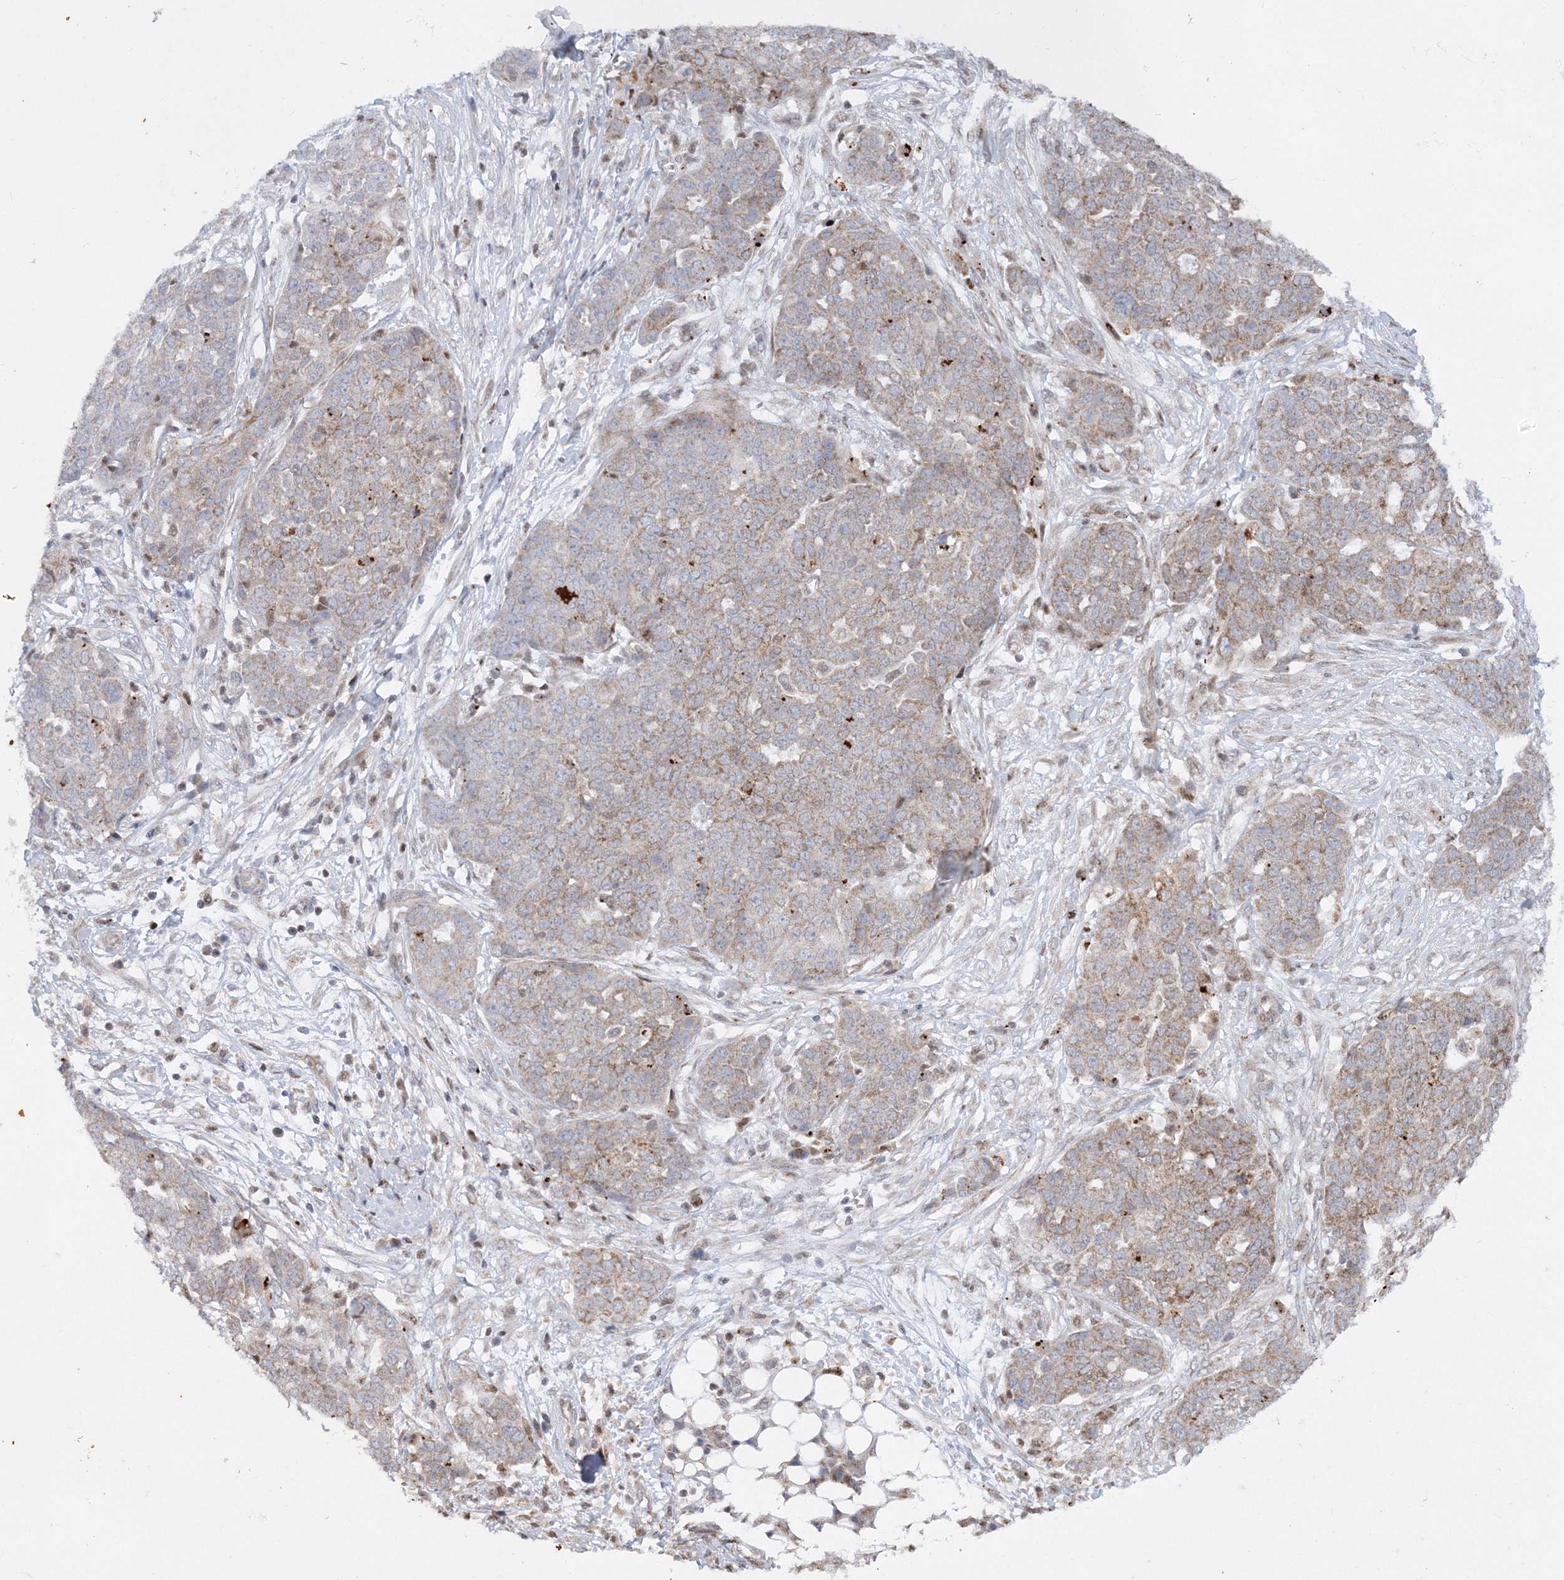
{"staining": {"intensity": "weak", "quantity": ">75%", "location": "cytoplasmic/membranous"}, "tissue": "ovarian cancer", "cell_type": "Tumor cells", "image_type": "cancer", "snomed": [{"axis": "morphology", "description": "Cystadenocarcinoma, serous, NOS"}, {"axis": "topography", "description": "Soft tissue"}, {"axis": "topography", "description": "Ovary"}], "caption": "Ovarian serous cystadenocarcinoma stained for a protein (brown) demonstrates weak cytoplasmic/membranous positive staining in approximately >75% of tumor cells.", "gene": "RAB11FIP2", "patient": {"sex": "female", "age": 57}}